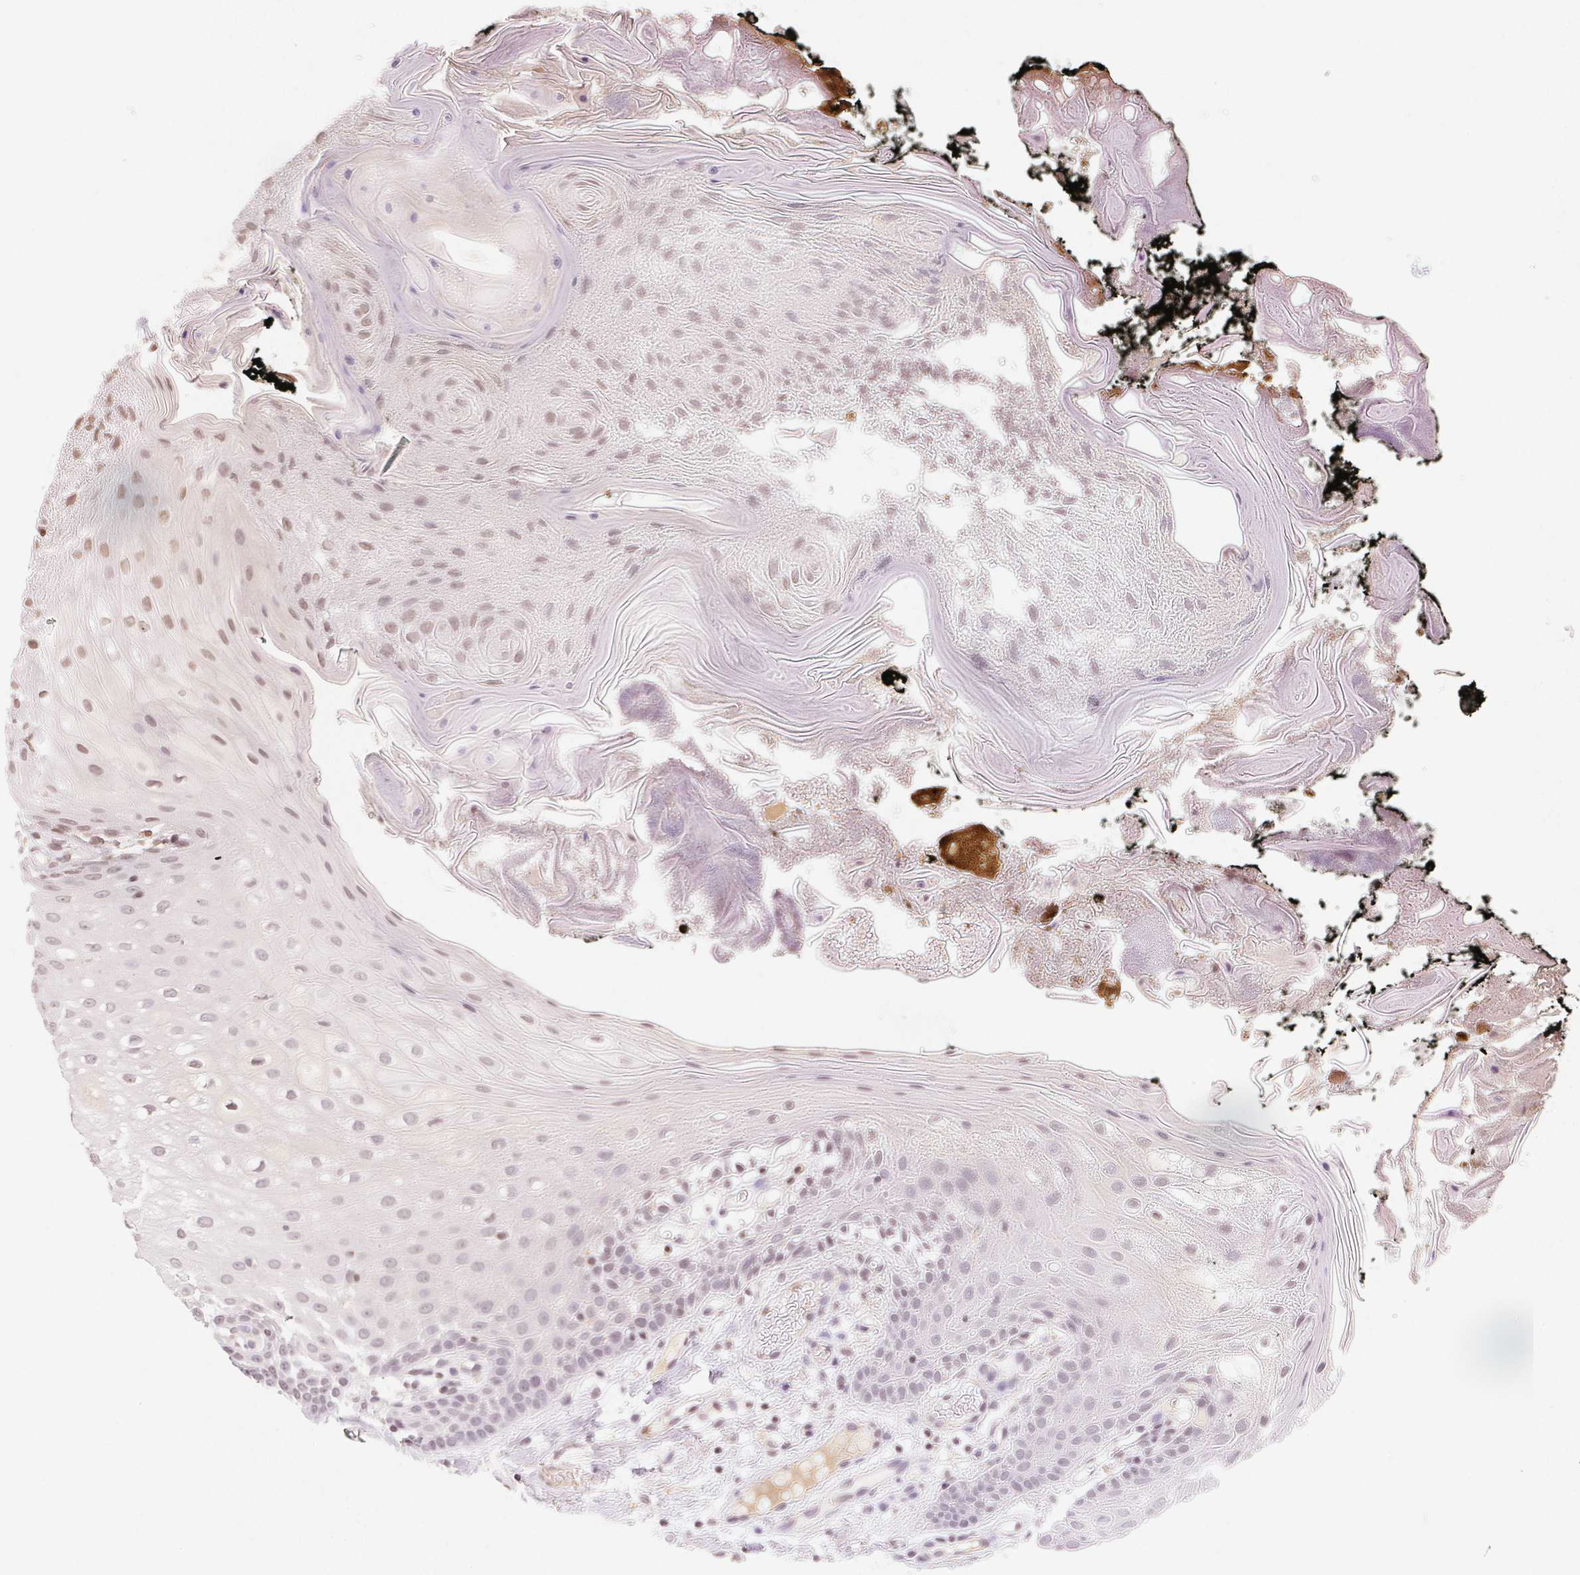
{"staining": {"intensity": "weak", "quantity": "25%-75%", "location": "nuclear"}, "tissue": "oral mucosa", "cell_type": "Squamous epithelial cells", "image_type": "normal", "snomed": [{"axis": "morphology", "description": "Normal tissue, NOS"}, {"axis": "morphology", "description": "Squamous cell carcinoma, NOS"}, {"axis": "topography", "description": "Oral tissue"}, {"axis": "topography", "description": "Head-Neck"}], "caption": "Weak nuclear protein positivity is present in about 25%-75% of squamous epithelial cells in oral mucosa.", "gene": "TBP", "patient": {"sex": "male", "age": 69}}